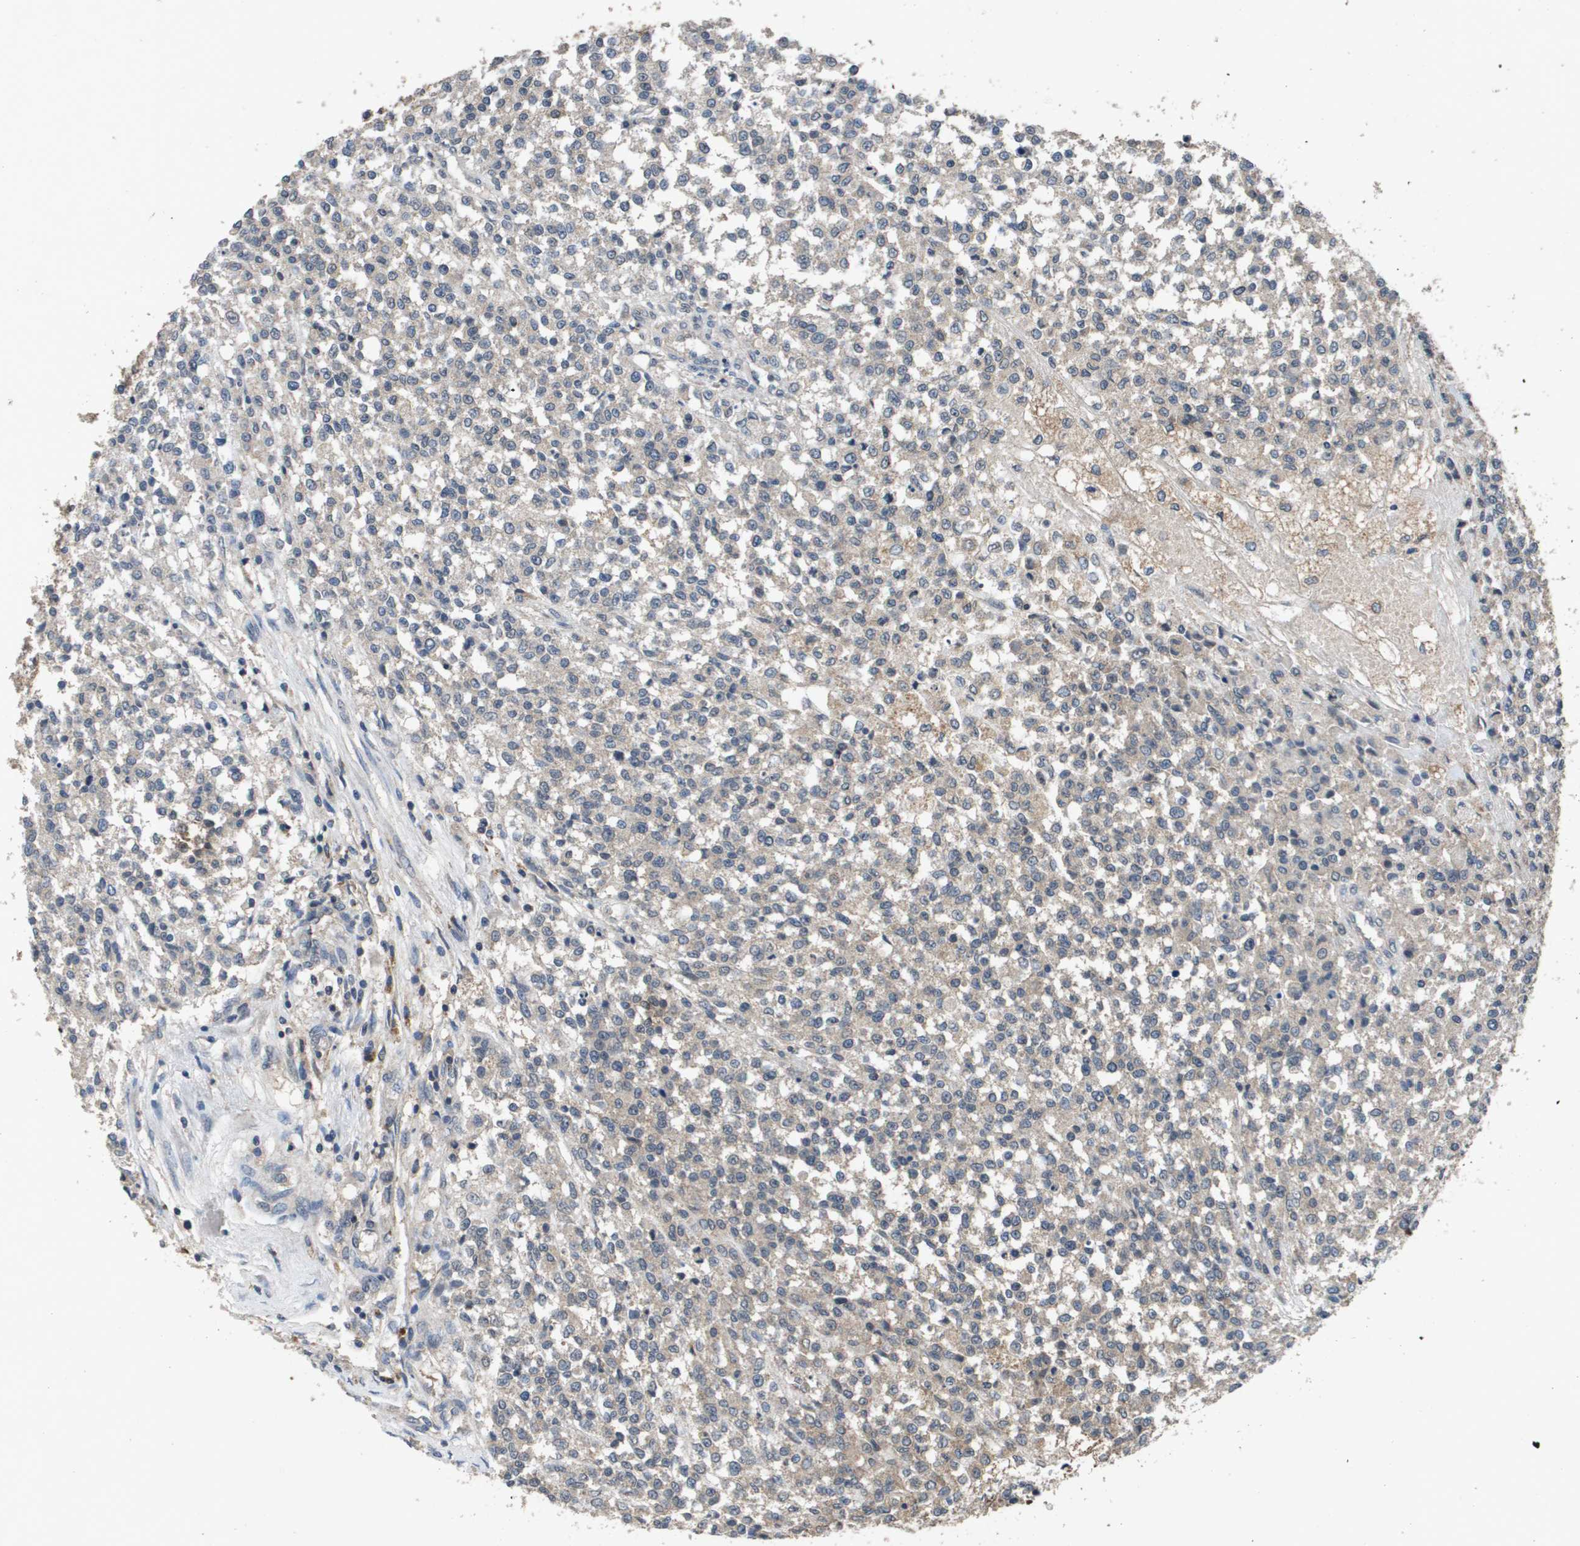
{"staining": {"intensity": "weak", "quantity": "<25%", "location": "cytoplasmic/membranous"}, "tissue": "testis cancer", "cell_type": "Tumor cells", "image_type": "cancer", "snomed": [{"axis": "morphology", "description": "Seminoma, NOS"}, {"axis": "topography", "description": "Testis"}], "caption": "Protein analysis of testis seminoma shows no significant staining in tumor cells.", "gene": "PROC", "patient": {"sex": "male", "age": 59}}